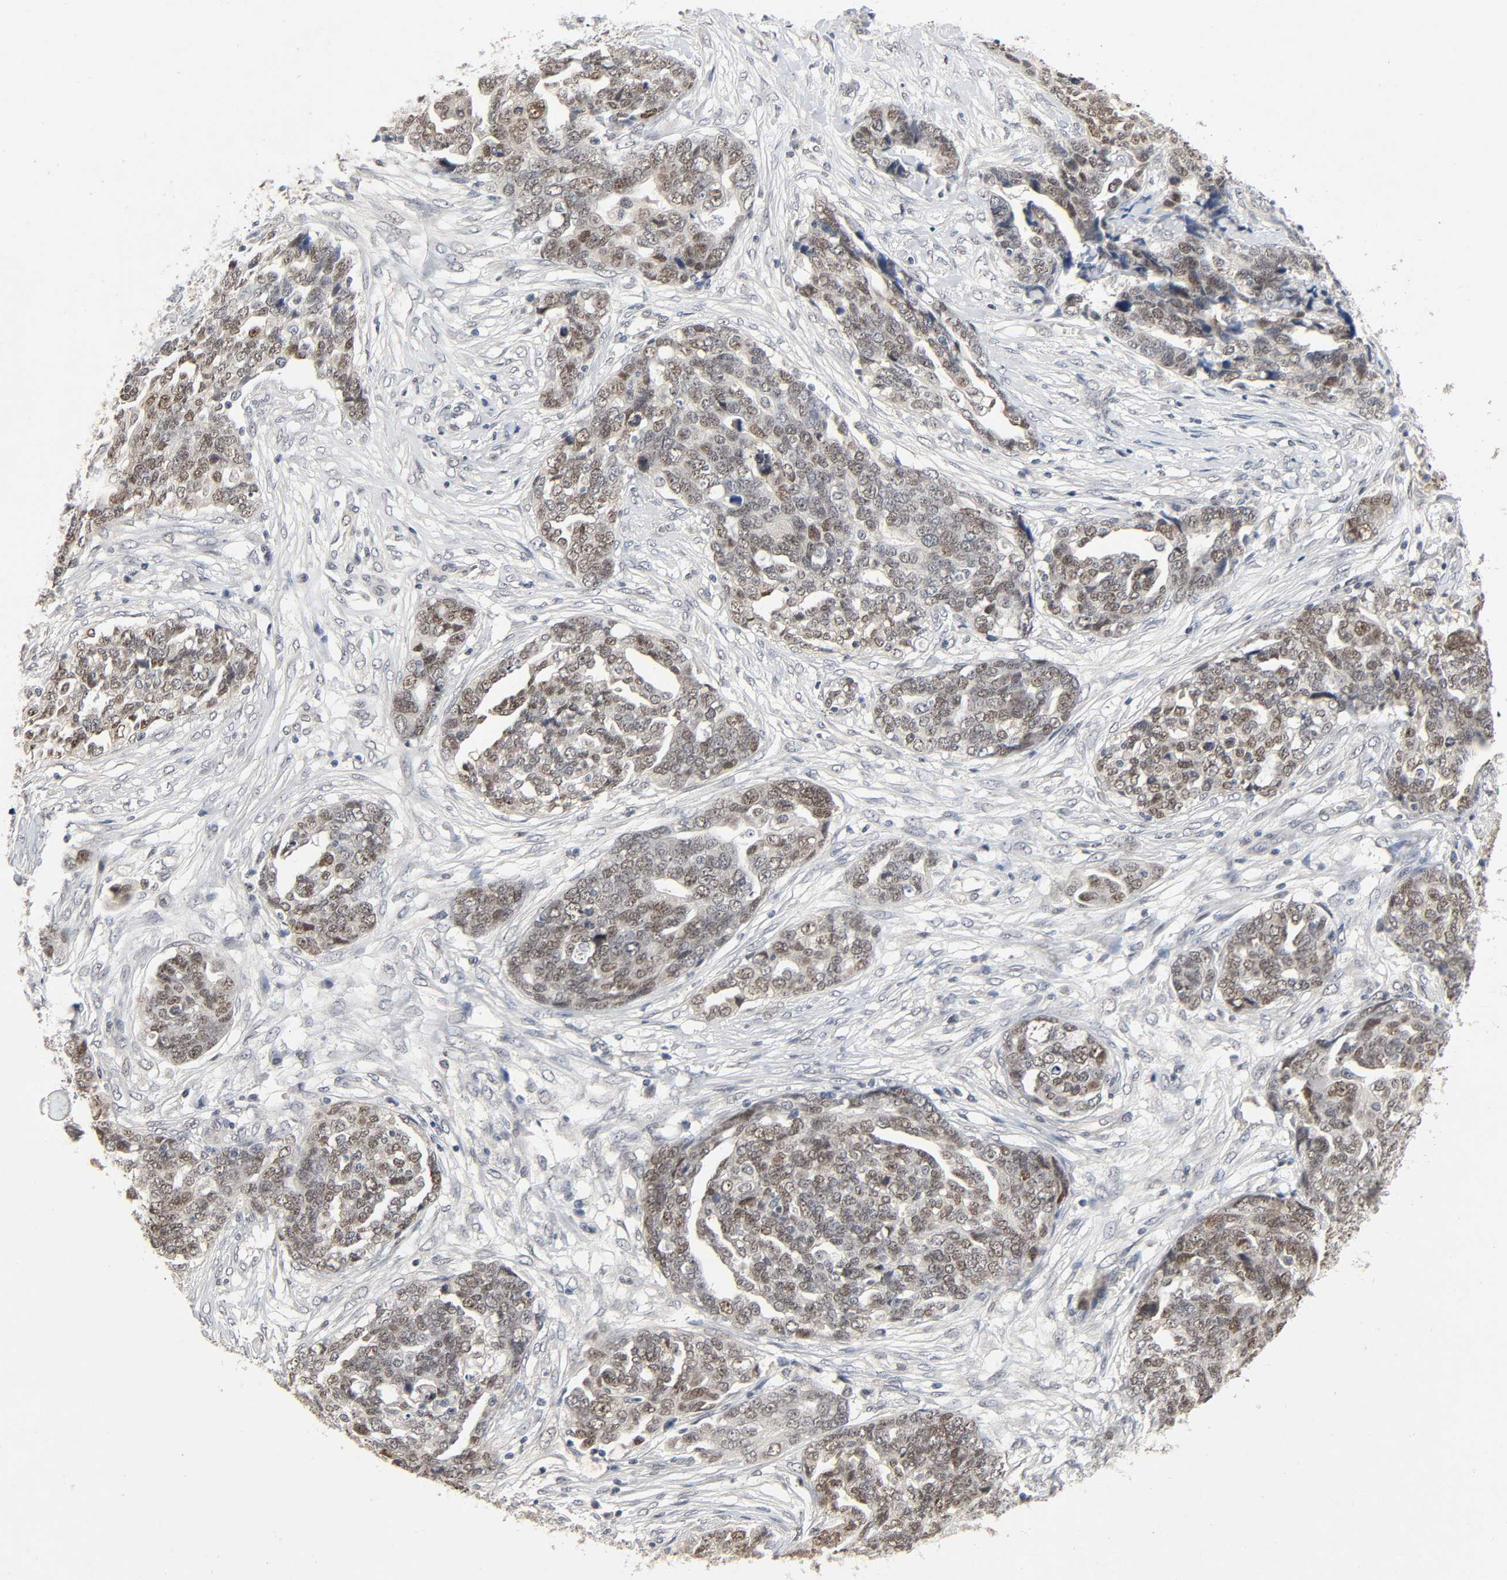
{"staining": {"intensity": "moderate", "quantity": "25%-75%", "location": "nuclear"}, "tissue": "ovarian cancer", "cell_type": "Tumor cells", "image_type": "cancer", "snomed": [{"axis": "morphology", "description": "Normal tissue, NOS"}, {"axis": "morphology", "description": "Cystadenocarcinoma, serous, NOS"}, {"axis": "topography", "description": "Fallopian tube"}, {"axis": "topography", "description": "Ovary"}], "caption": "Human ovarian cancer stained with a protein marker reveals moderate staining in tumor cells.", "gene": "MAPKAPK5", "patient": {"sex": "female", "age": 56}}